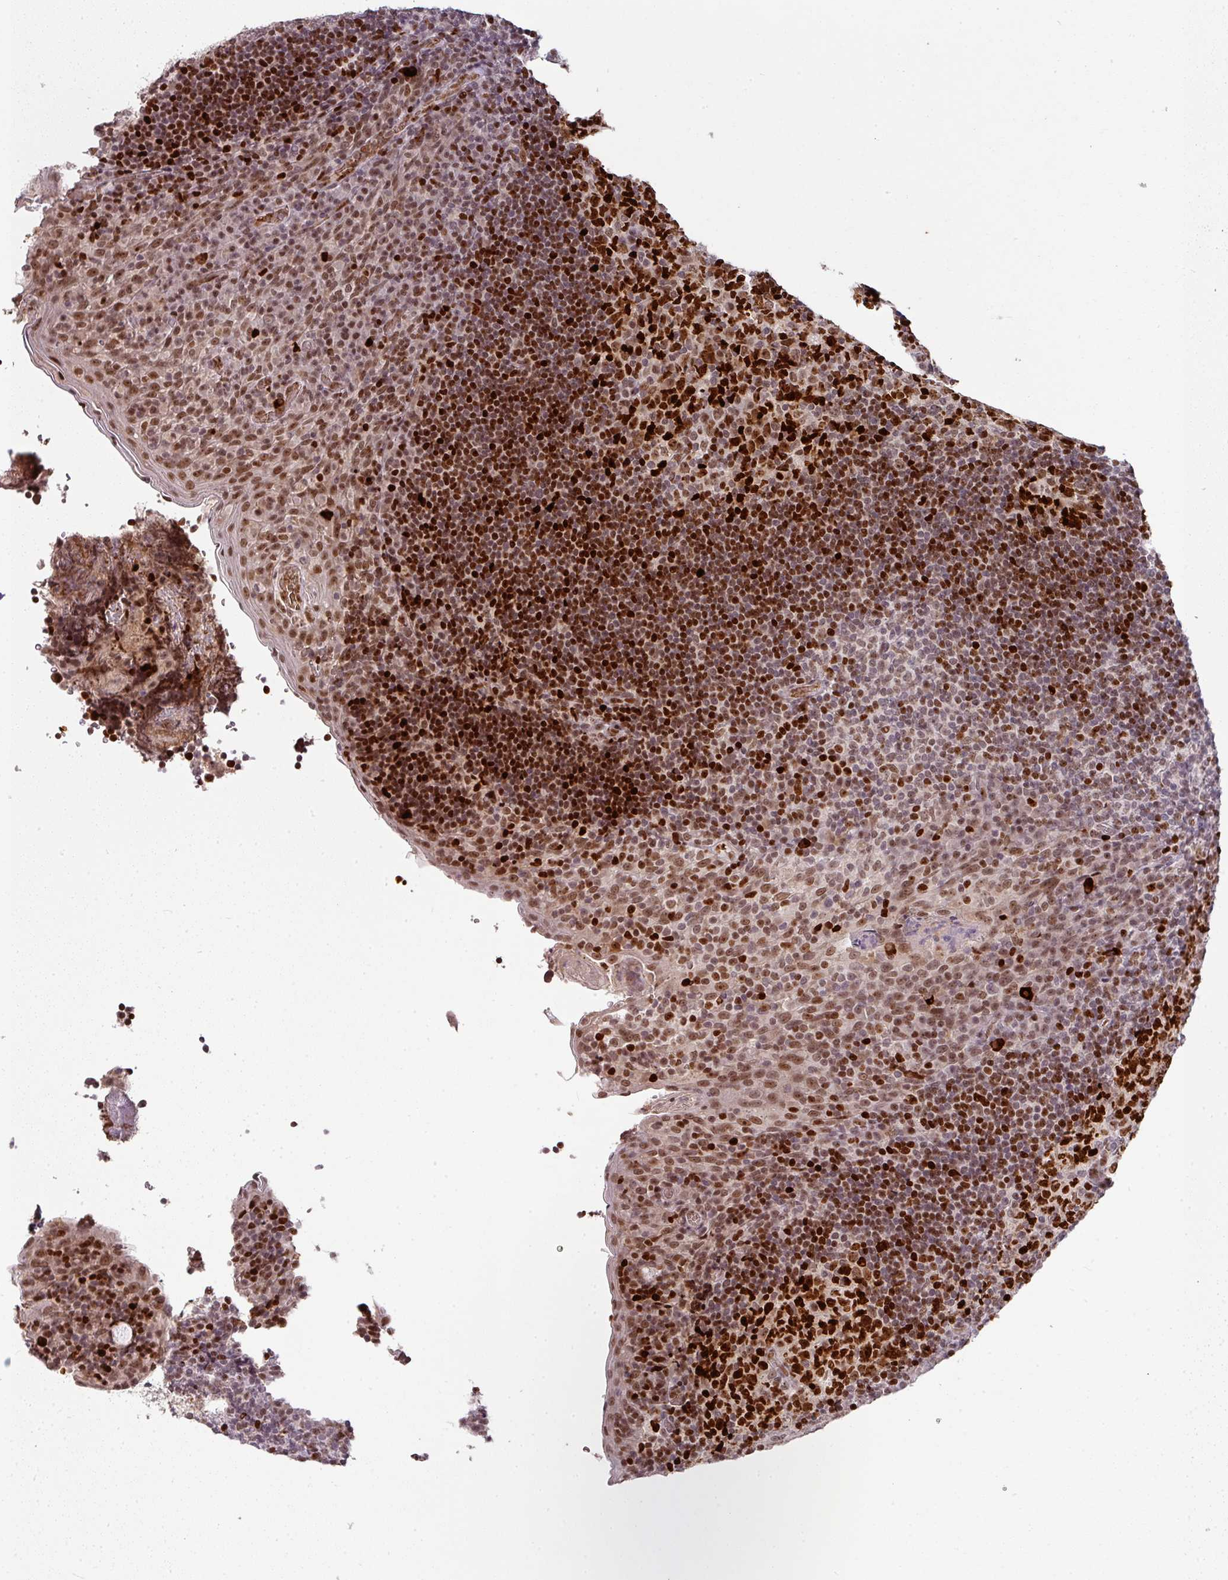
{"staining": {"intensity": "strong", "quantity": ">75%", "location": "nuclear"}, "tissue": "tonsil", "cell_type": "Germinal center cells", "image_type": "normal", "snomed": [{"axis": "morphology", "description": "Normal tissue, NOS"}, {"axis": "topography", "description": "Tonsil"}], "caption": "Brown immunohistochemical staining in unremarkable tonsil displays strong nuclear expression in about >75% of germinal center cells. (DAB (3,3'-diaminobenzidine) = brown stain, brightfield microscopy at high magnification).", "gene": "NEIL1", "patient": {"sex": "male", "age": 17}}